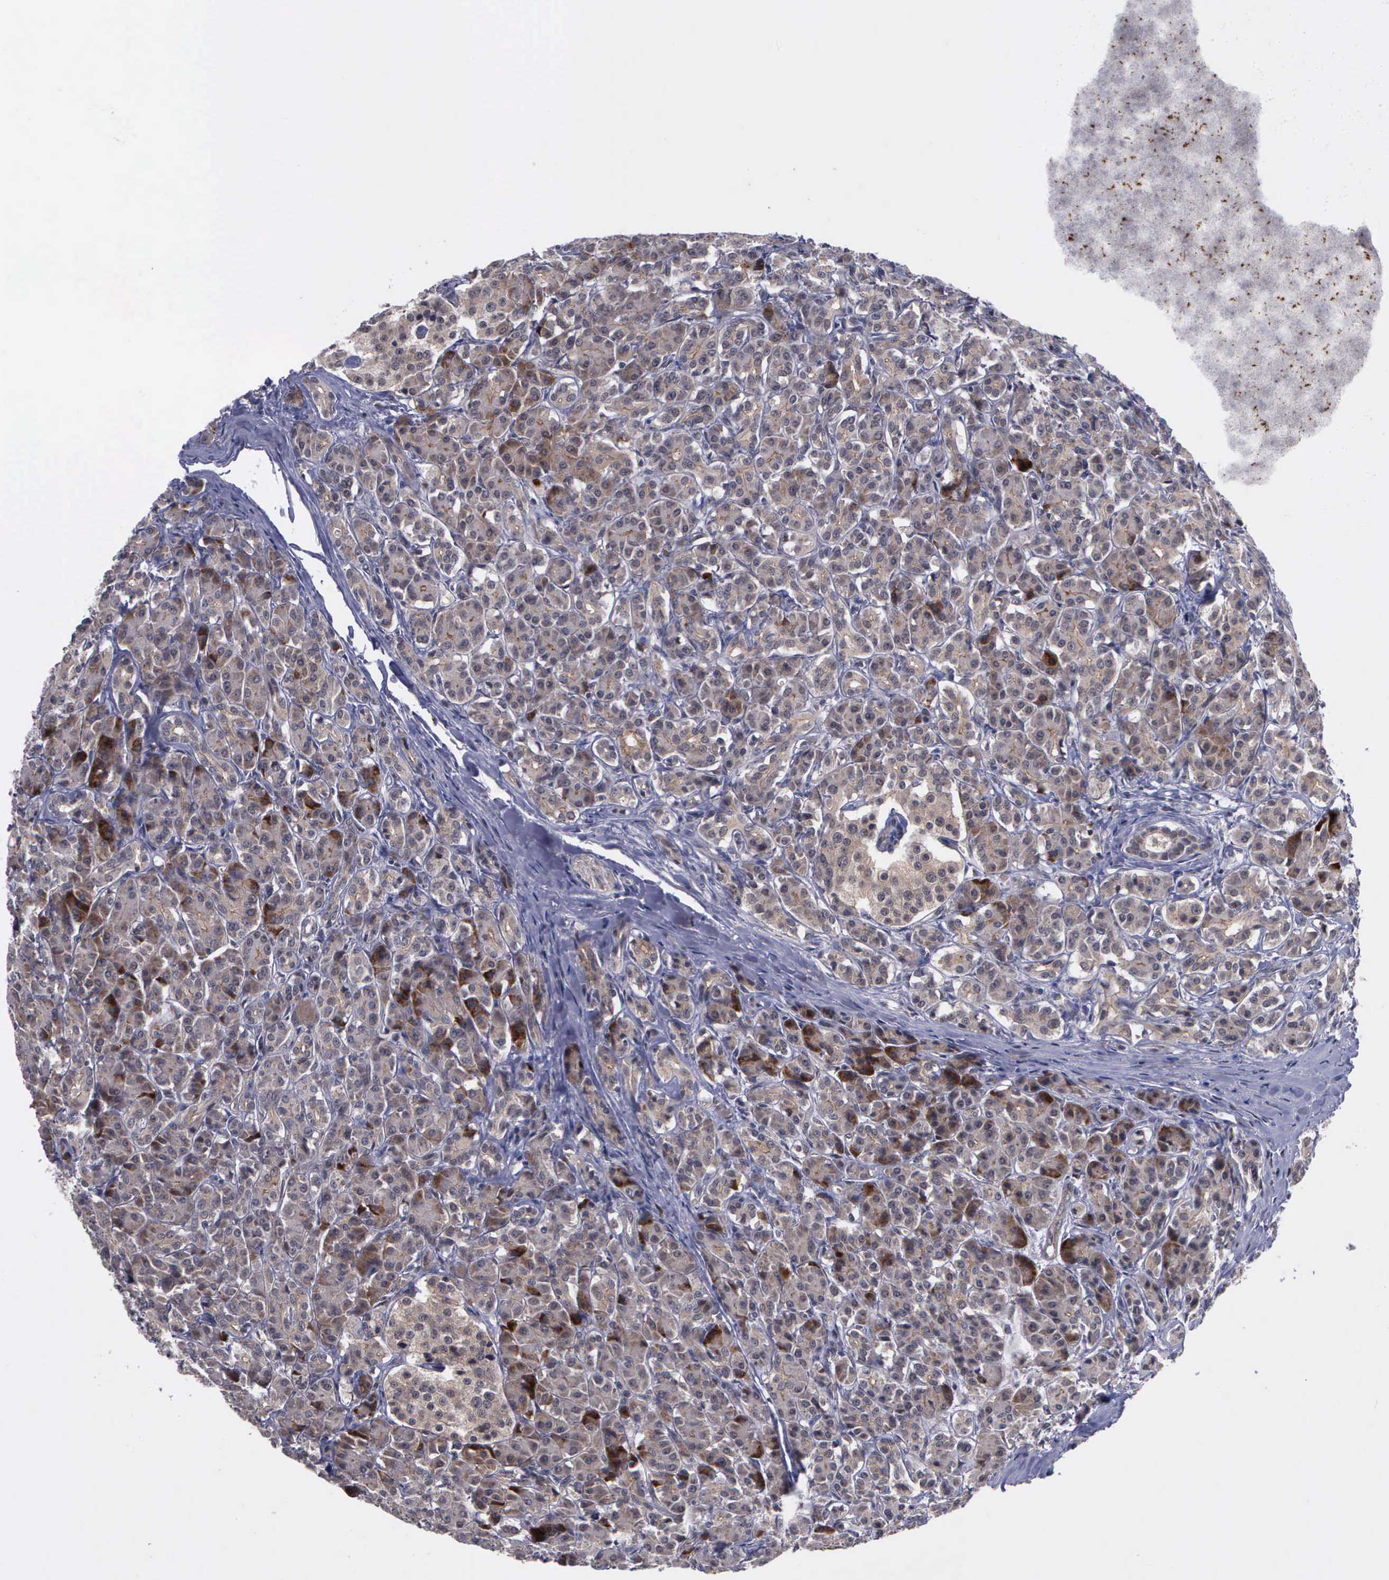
{"staining": {"intensity": "moderate", "quantity": ">75%", "location": "cytoplasmic/membranous"}, "tissue": "pancreas", "cell_type": "Exocrine glandular cells", "image_type": "normal", "snomed": [{"axis": "morphology", "description": "Normal tissue, NOS"}, {"axis": "topography", "description": "Lymph node"}, {"axis": "topography", "description": "Pancreas"}], "caption": "The micrograph displays staining of benign pancreas, revealing moderate cytoplasmic/membranous protein expression (brown color) within exocrine glandular cells.", "gene": "MAP3K9", "patient": {"sex": "male", "age": 59}}